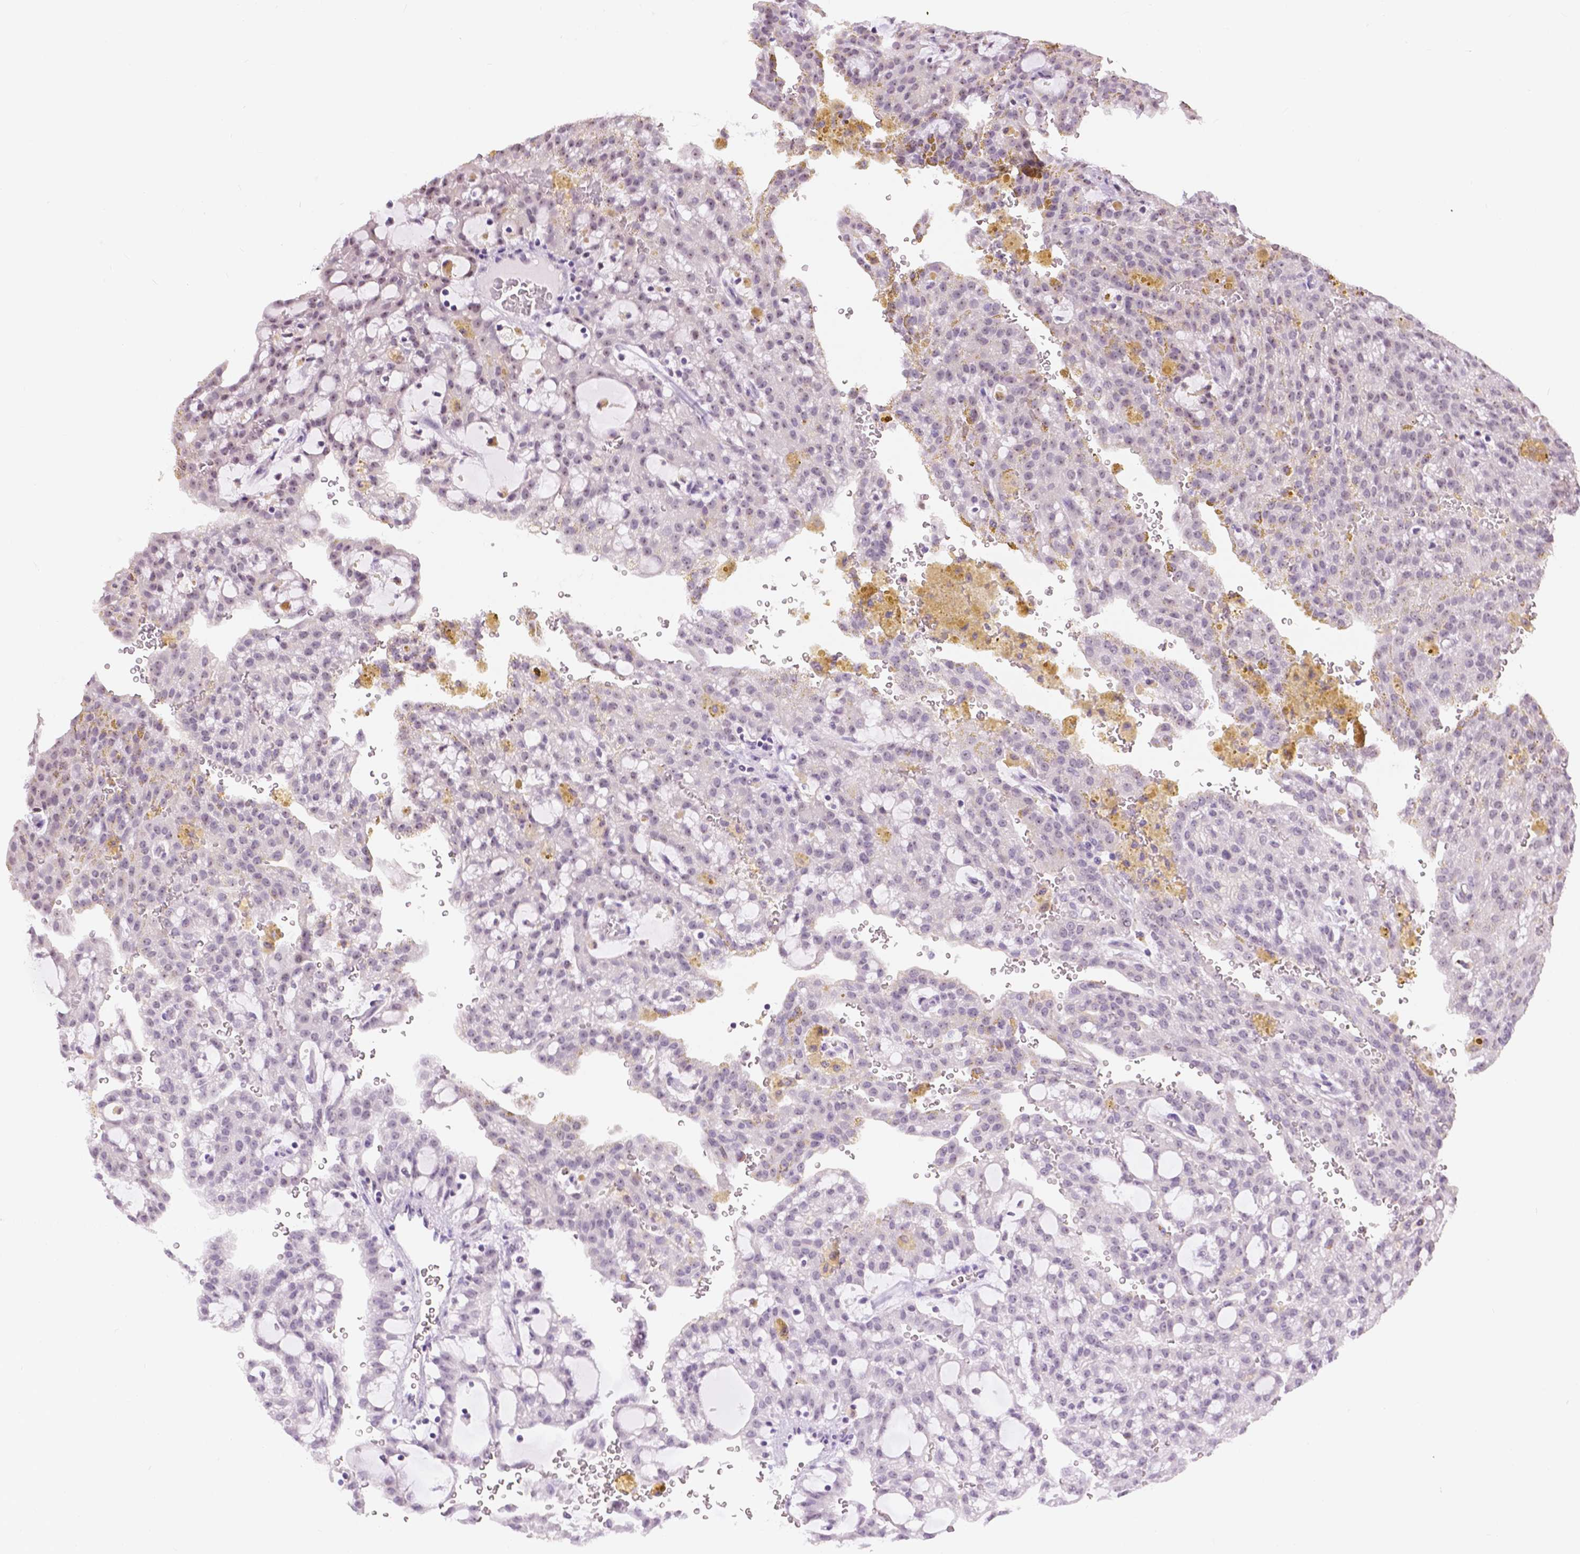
{"staining": {"intensity": "weak", "quantity": "<25%", "location": "nuclear"}, "tissue": "renal cancer", "cell_type": "Tumor cells", "image_type": "cancer", "snomed": [{"axis": "morphology", "description": "Adenocarcinoma, NOS"}, {"axis": "topography", "description": "Kidney"}], "caption": "DAB (3,3'-diaminobenzidine) immunohistochemical staining of human renal adenocarcinoma shows no significant expression in tumor cells.", "gene": "NHP2", "patient": {"sex": "male", "age": 63}}